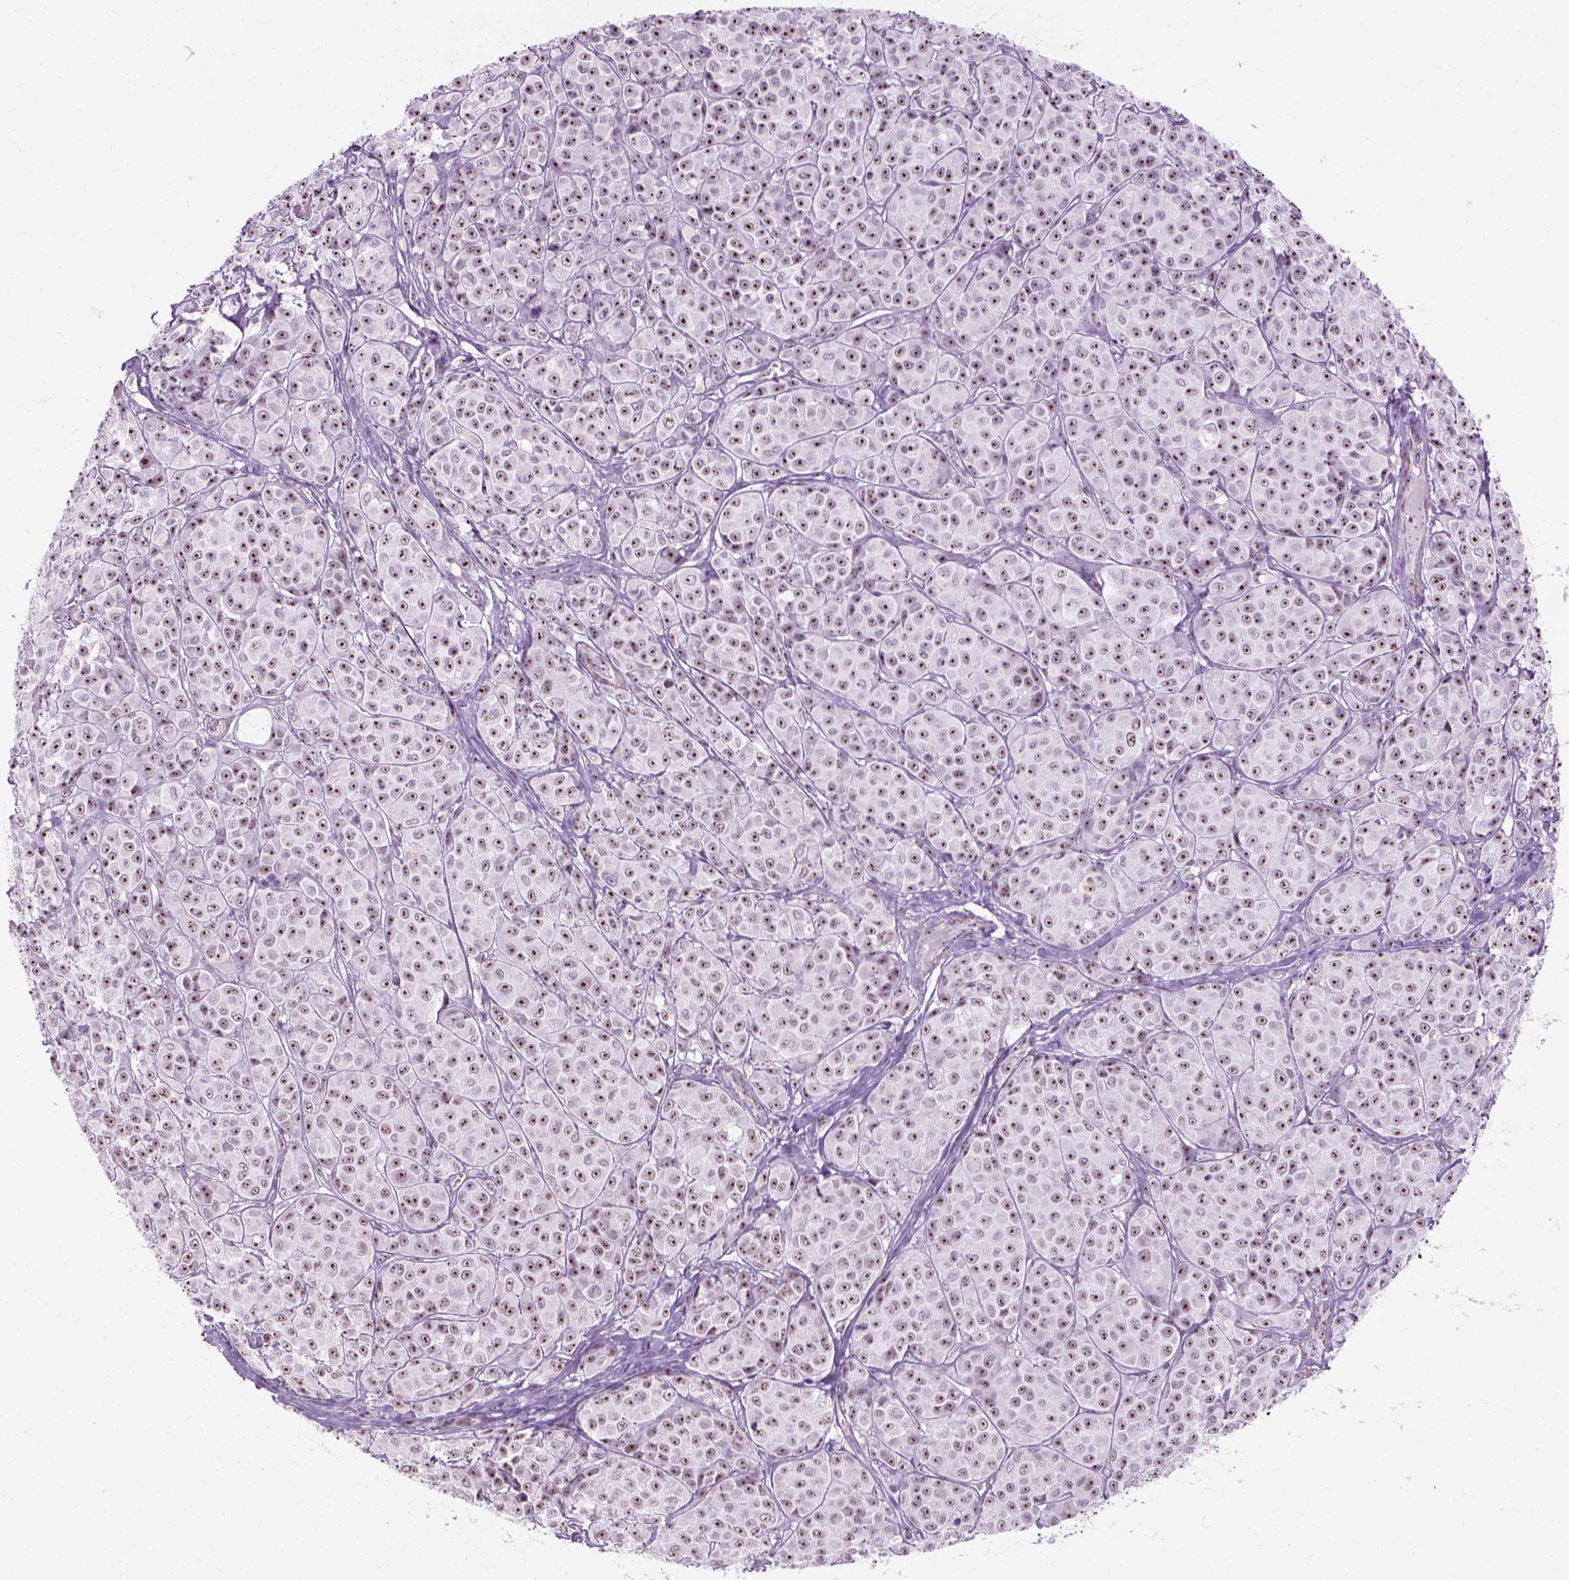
{"staining": {"intensity": "strong", "quantity": ">75%", "location": "nuclear"}, "tissue": "melanoma", "cell_type": "Tumor cells", "image_type": "cancer", "snomed": [{"axis": "morphology", "description": "Malignant melanoma, NOS"}, {"axis": "topography", "description": "Skin"}], "caption": "IHC image of human malignant melanoma stained for a protein (brown), which displays high levels of strong nuclear positivity in approximately >75% of tumor cells.", "gene": "ZNF865", "patient": {"sex": "male", "age": 89}}